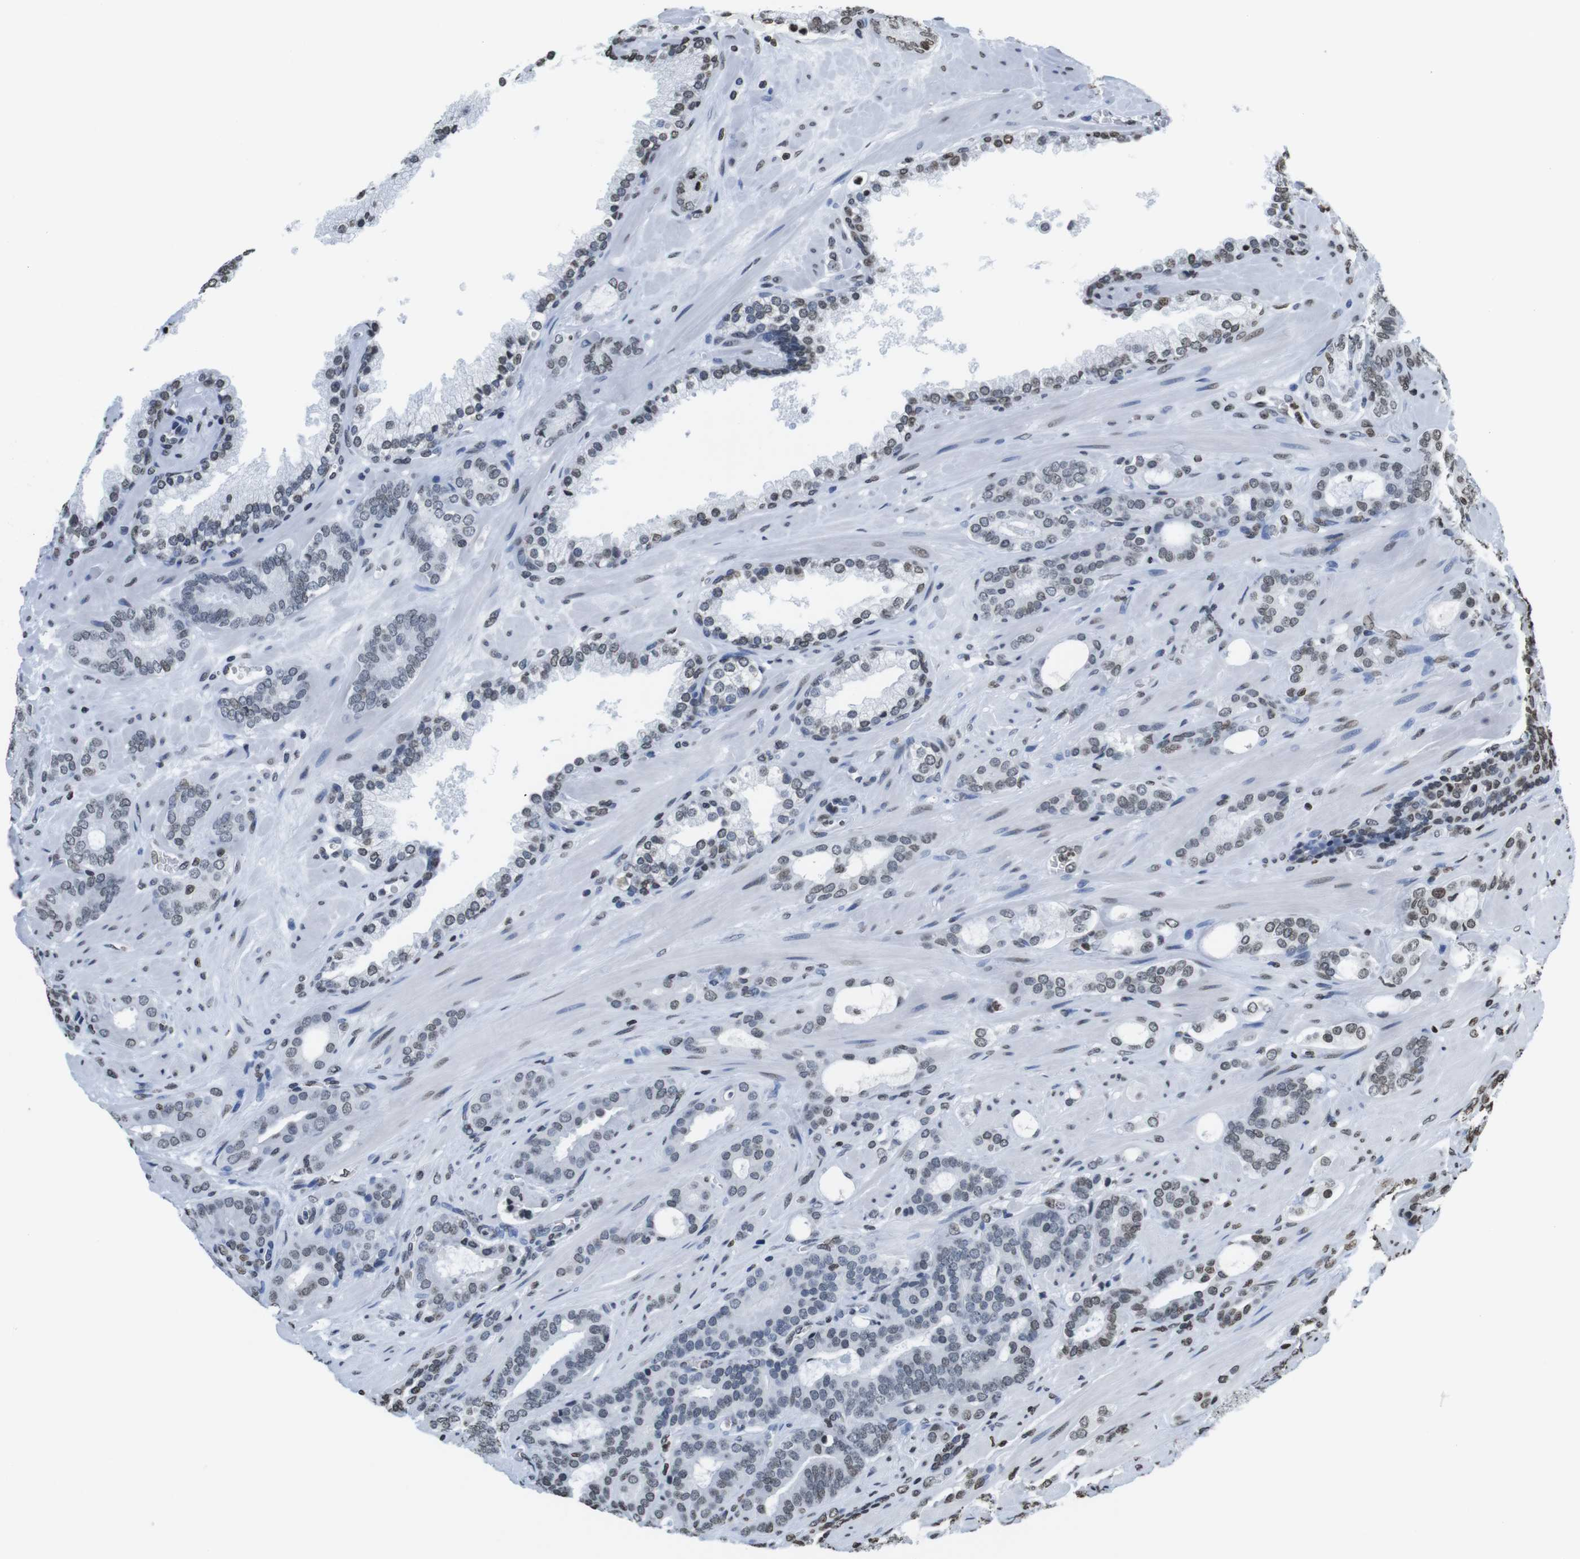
{"staining": {"intensity": "weak", "quantity": "25%-75%", "location": "nuclear"}, "tissue": "prostate cancer", "cell_type": "Tumor cells", "image_type": "cancer", "snomed": [{"axis": "morphology", "description": "Adenocarcinoma, Low grade"}, {"axis": "topography", "description": "Prostate"}], "caption": "The immunohistochemical stain shows weak nuclear staining in tumor cells of prostate cancer (low-grade adenocarcinoma) tissue. (DAB (3,3'-diaminobenzidine) = brown stain, brightfield microscopy at high magnification).", "gene": "BSX", "patient": {"sex": "male", "age": 63}}